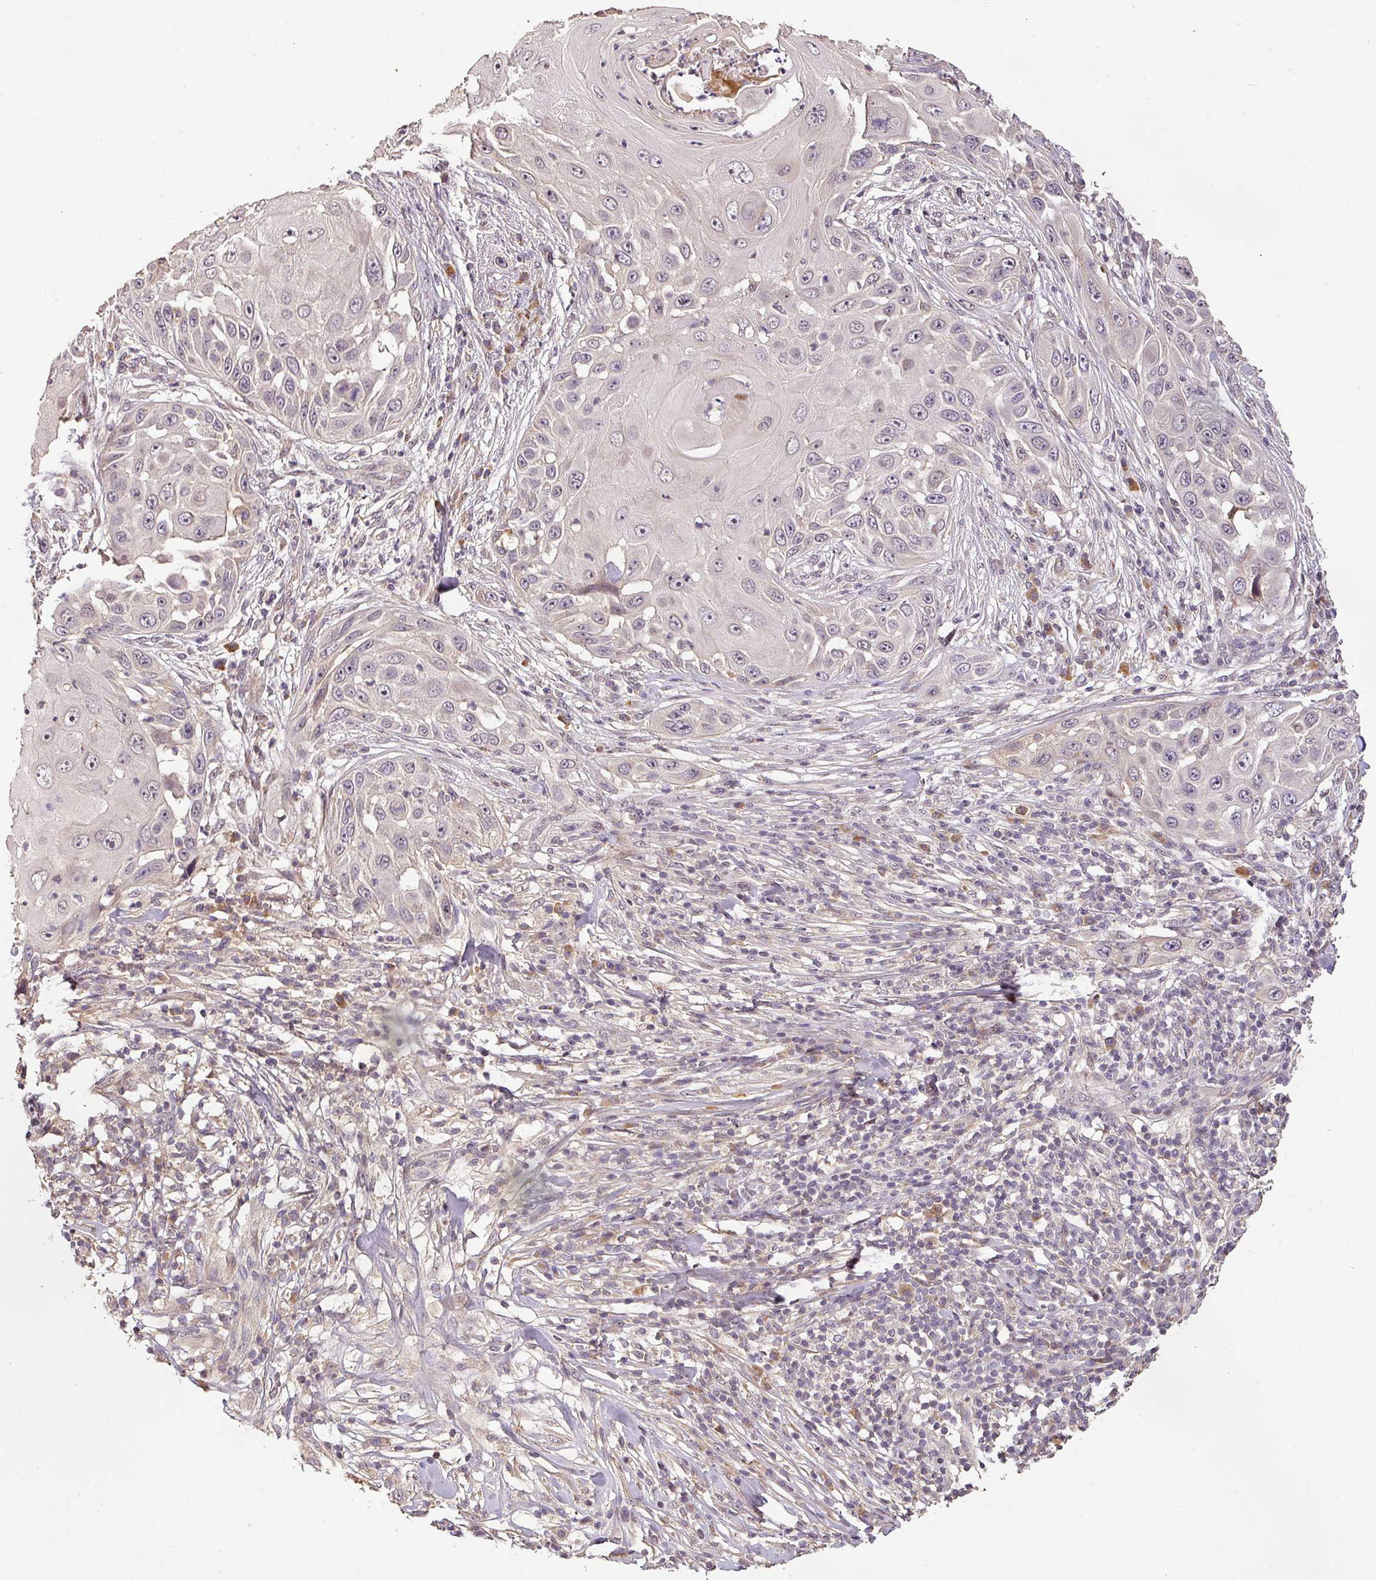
{"staining": {"intensity": "negative", "quantity": "none", "location": "none"}, "tissue": "skin cancer", "cell_type": "Tumor cells", "image_type": "cancer", "snomed": [{"axis": "morphology", "description": "Squamous cell carcinoma, NOS"}, {"axis": "topography", "description": "Skin"}], "caption": "Micrograph shows no significant protein expression in tumor cells of skin cancer (squamous cell carcinoma).", "gene": "BPIFB3", "patient": {"sex": "female", "age": 44}}